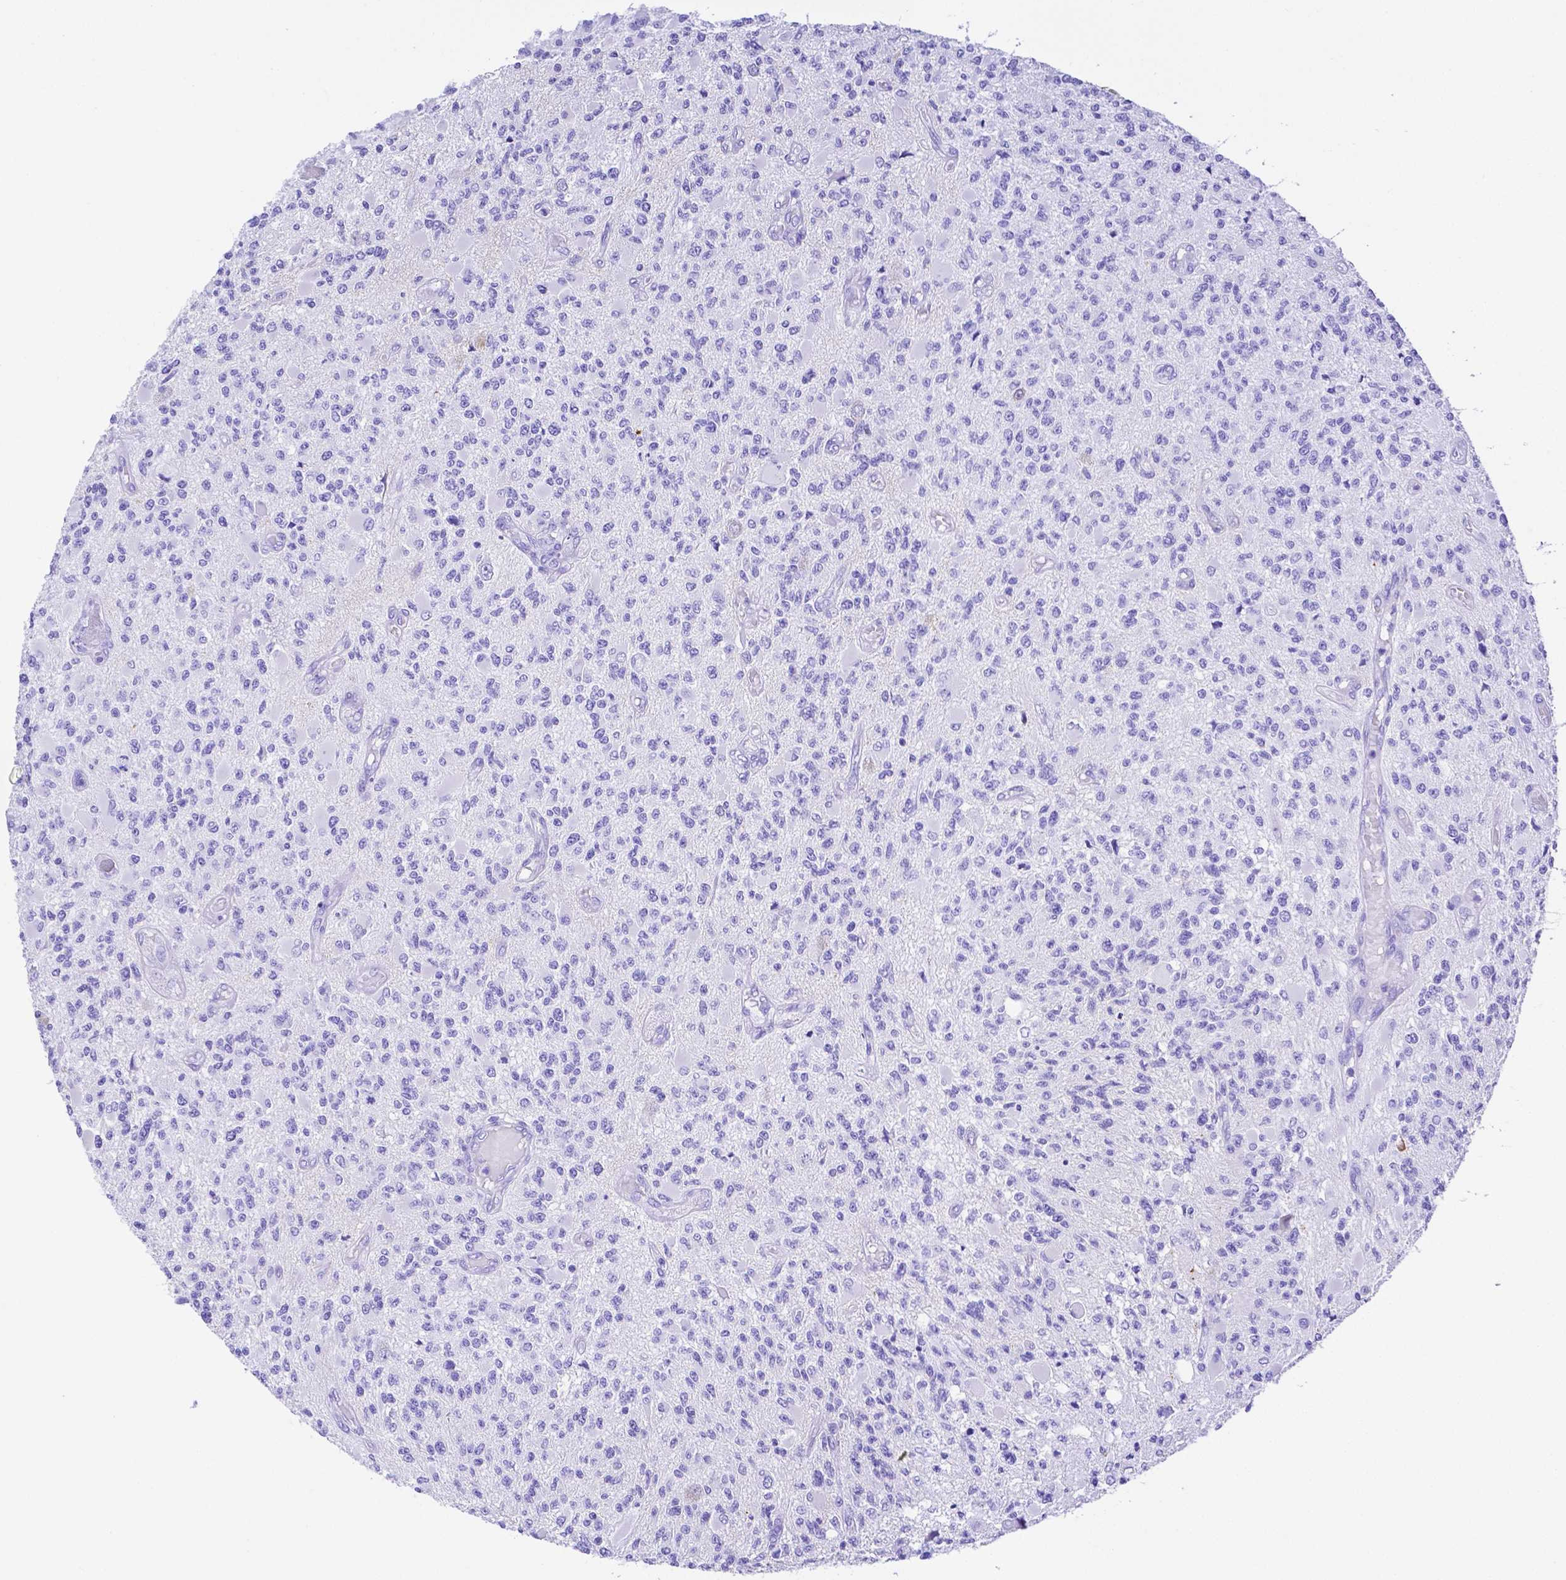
{"staining": {"intensity": "negative", "quantity": "none", "location": "none"}, "tissue": "glioma", "cell_type": "Tumor cells", "image_type": "cancer", "snomed": [{"axis": "morphology", "description": "Glioma, malignant, High grade"}, {"axis": "topography", "description": "Brain"}], "caption": "Glioma was stained to show a protein in brown. There is no significant positivity in tumor cells. The staining was performed using DAB (3,3'-diaminobenzidine) to visualize the protein expression in brown, while the nuclei were stained in blue with hematoxylin (Magnification: 20x).", "gene": "SMR3A", "patient": {"sex": "female", "age": 63}}